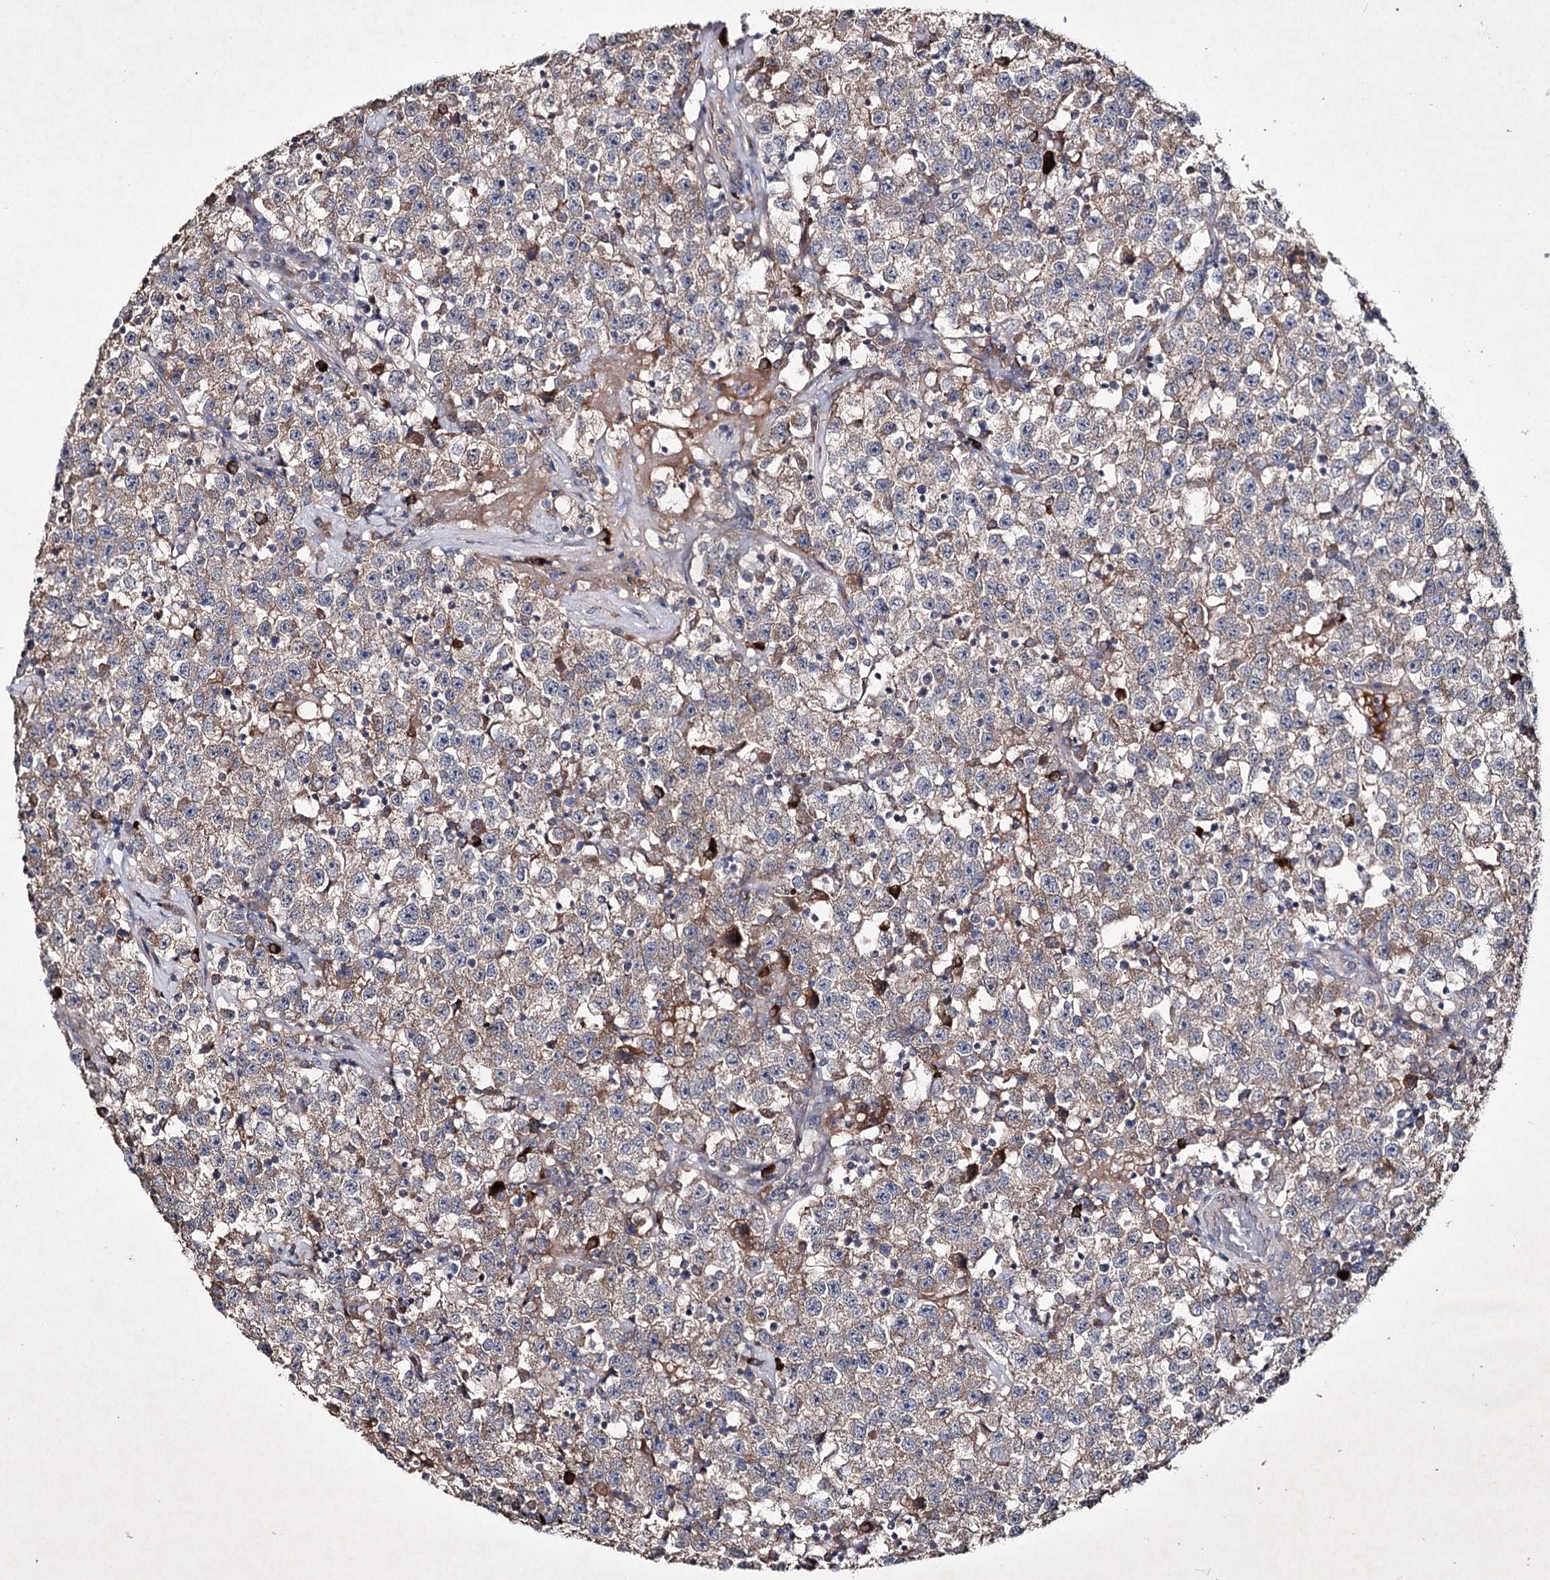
{"staining": {"intensity": "weak", "quantity": ">75%", "location": "cytoplasmic/membranous"}, "tissue": "testis cancer", "cell_type": "Tumor cells", "image_type": "cancer", "snomed": [{"axis": "morphology", "description": "Seminoma, NOS"}, {"axis": "topography", "description": "Testis"}], "caption": "There is low levels of weak cytoplasmic/membranous staining in tumor cells of testis cancer (seminoma), as demonstrated by immunohistochemical staining (brown color).", "gene": "SEMA4G", "patient": {"sex": "male", "age": 22}}